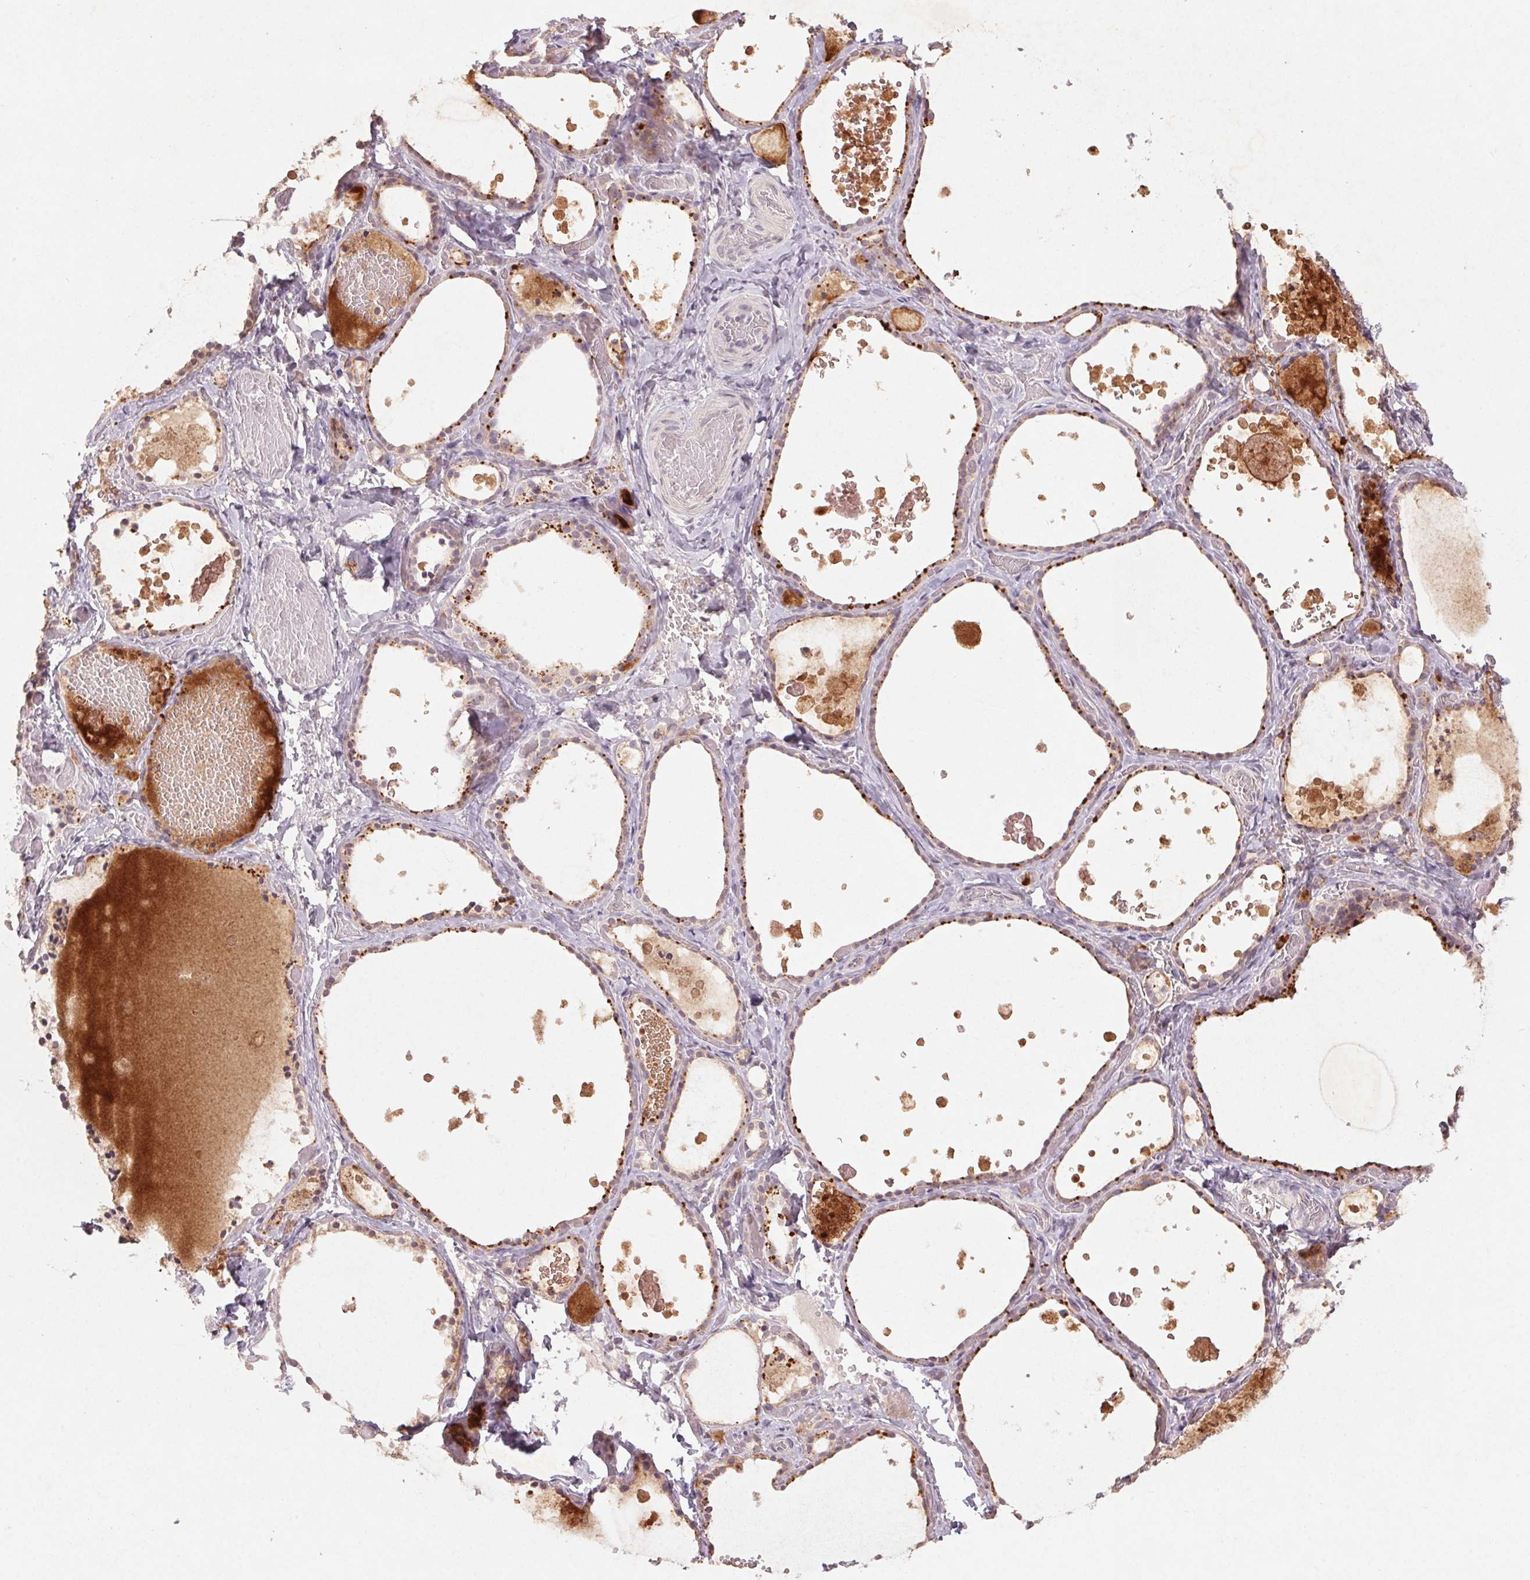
{"staining": {"intensity": "weak", "quantity": "<25%", "location": "cytoplasmic/membranous"}, "tissue": "thyroid gland", "cell_type": "Glandular cells", "image_type": "normal", "snomed": [{"axis": "morphology", "description": "Normal tissue, NOS"}, {"axis": "topography", "description": "Thyroid gland"}], "caption": "IHC photomicrograph of benign human thyroid gland stained for a protein (brown), which reveals no expression in glandular cells.", "gene": "ENSG00000255641", "patient": {"sex": "female", "age": 56}}